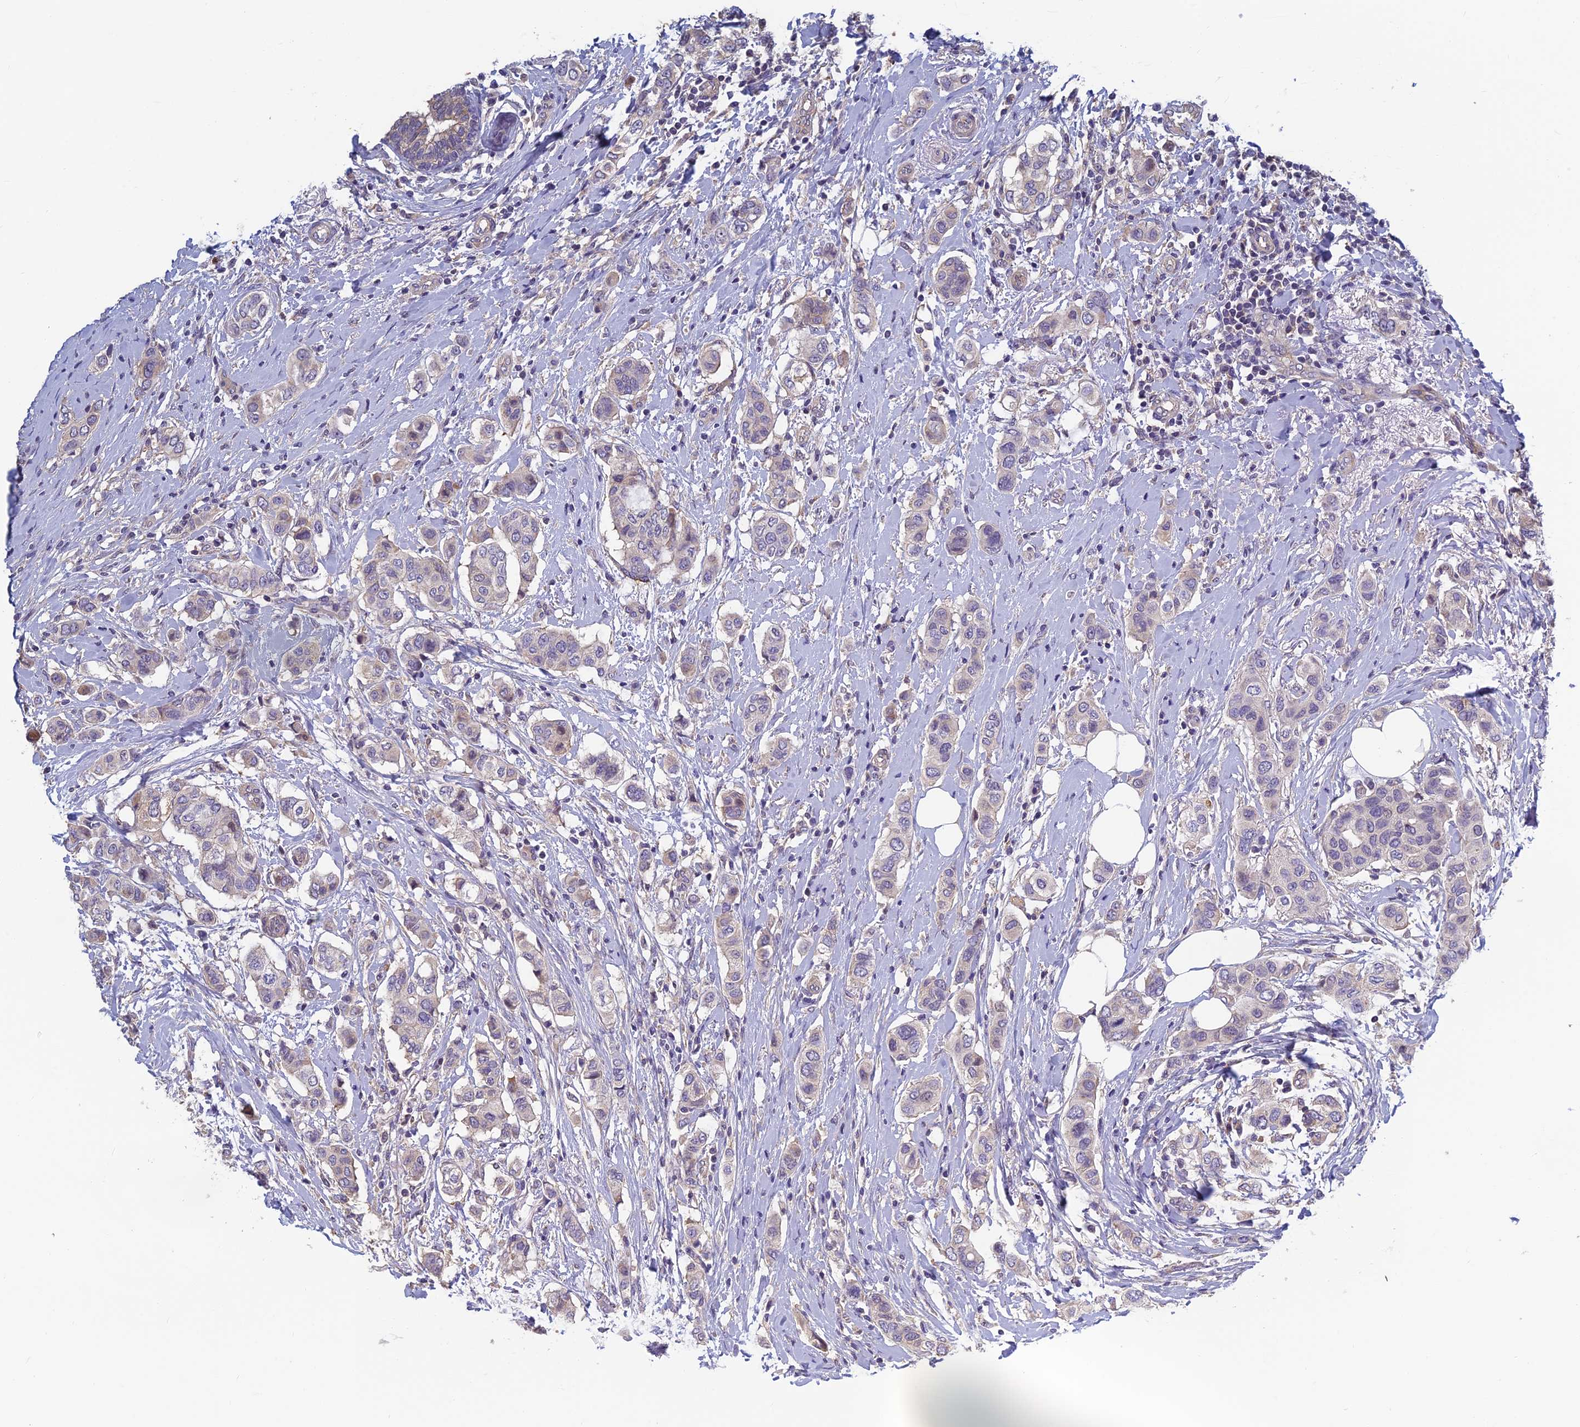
{"staining": {"intensity": "negative", "quantity": "none", "location": "none"}, "tissue": "breast cancer", "cell_type": "Tumor cells", "image_type": "cancer", "snomed": [{"axis": "morphology", "description": "Lobular carcinoma"}, {"axis": "topography", "description": "Breast"}], "caption": "High magnification brightfield microscopy of breast lobular carcinoma stained with DAB (brown) and counterstained with hematoxylin (blue): tumor cells show no significant expression.", "gene": "HECA", "patient": {"sex": "female", "age": 51}}